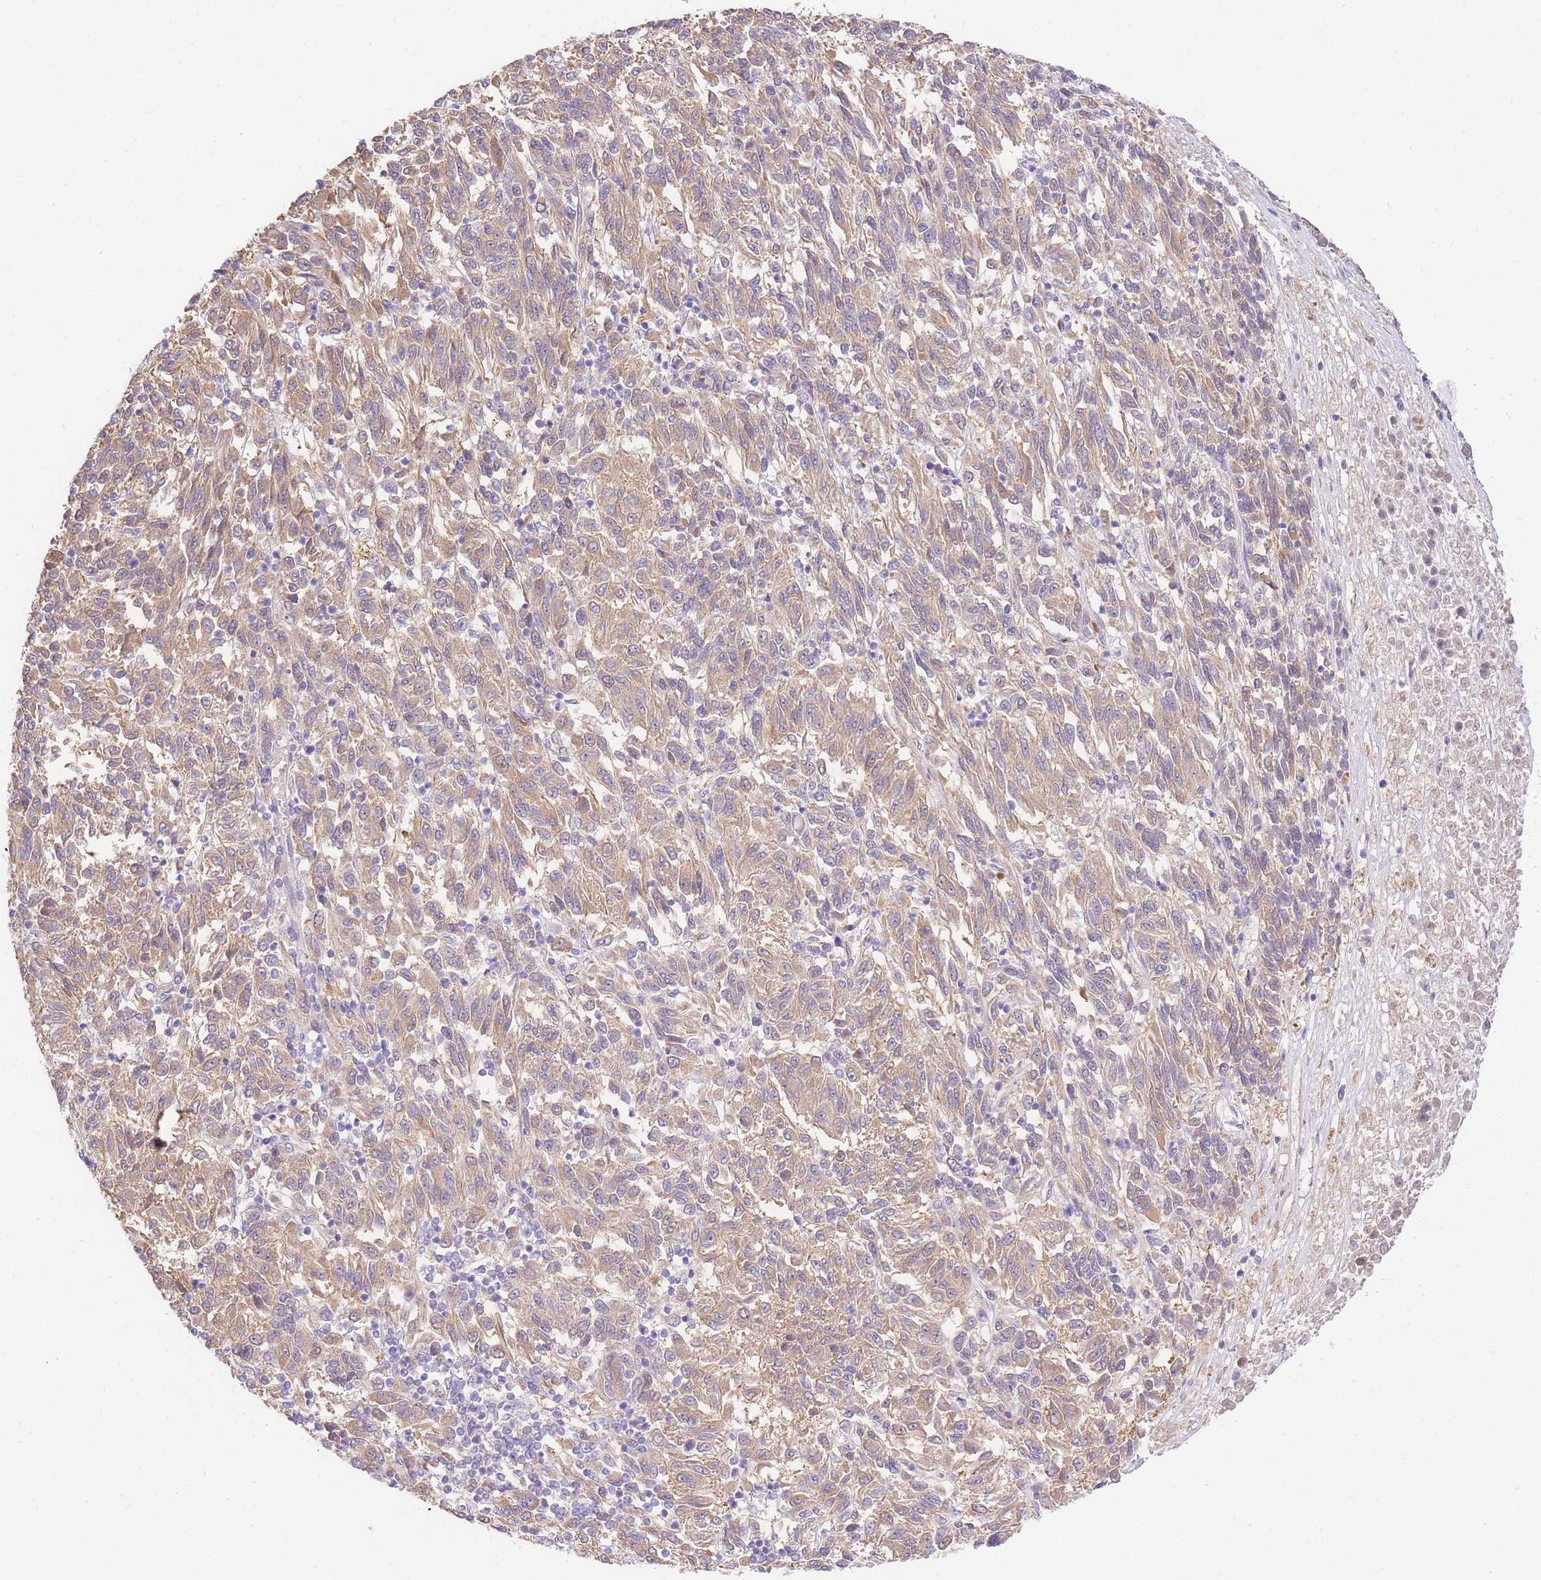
{"staining": {"intensity": "weak", "quantity": ">75%", "location": "cytoplasmic/membranous"}, "tissue": "melanoma", "cell_type": "Tumor cells", "image_type": "cancer", "snomed": [{"axis": "morphology", "description": "Malignant melanoma, Metastatic site"}, {"axis": "topography", "description": "Lung"}], "caption": "DAB immunohistochemical staining of melanoma reveals weak cytoplasmic/membranous protein staining in about >75% of tumor cells.", "gene": "LIPH", "patient": {"sex": "male", "age": 64}}